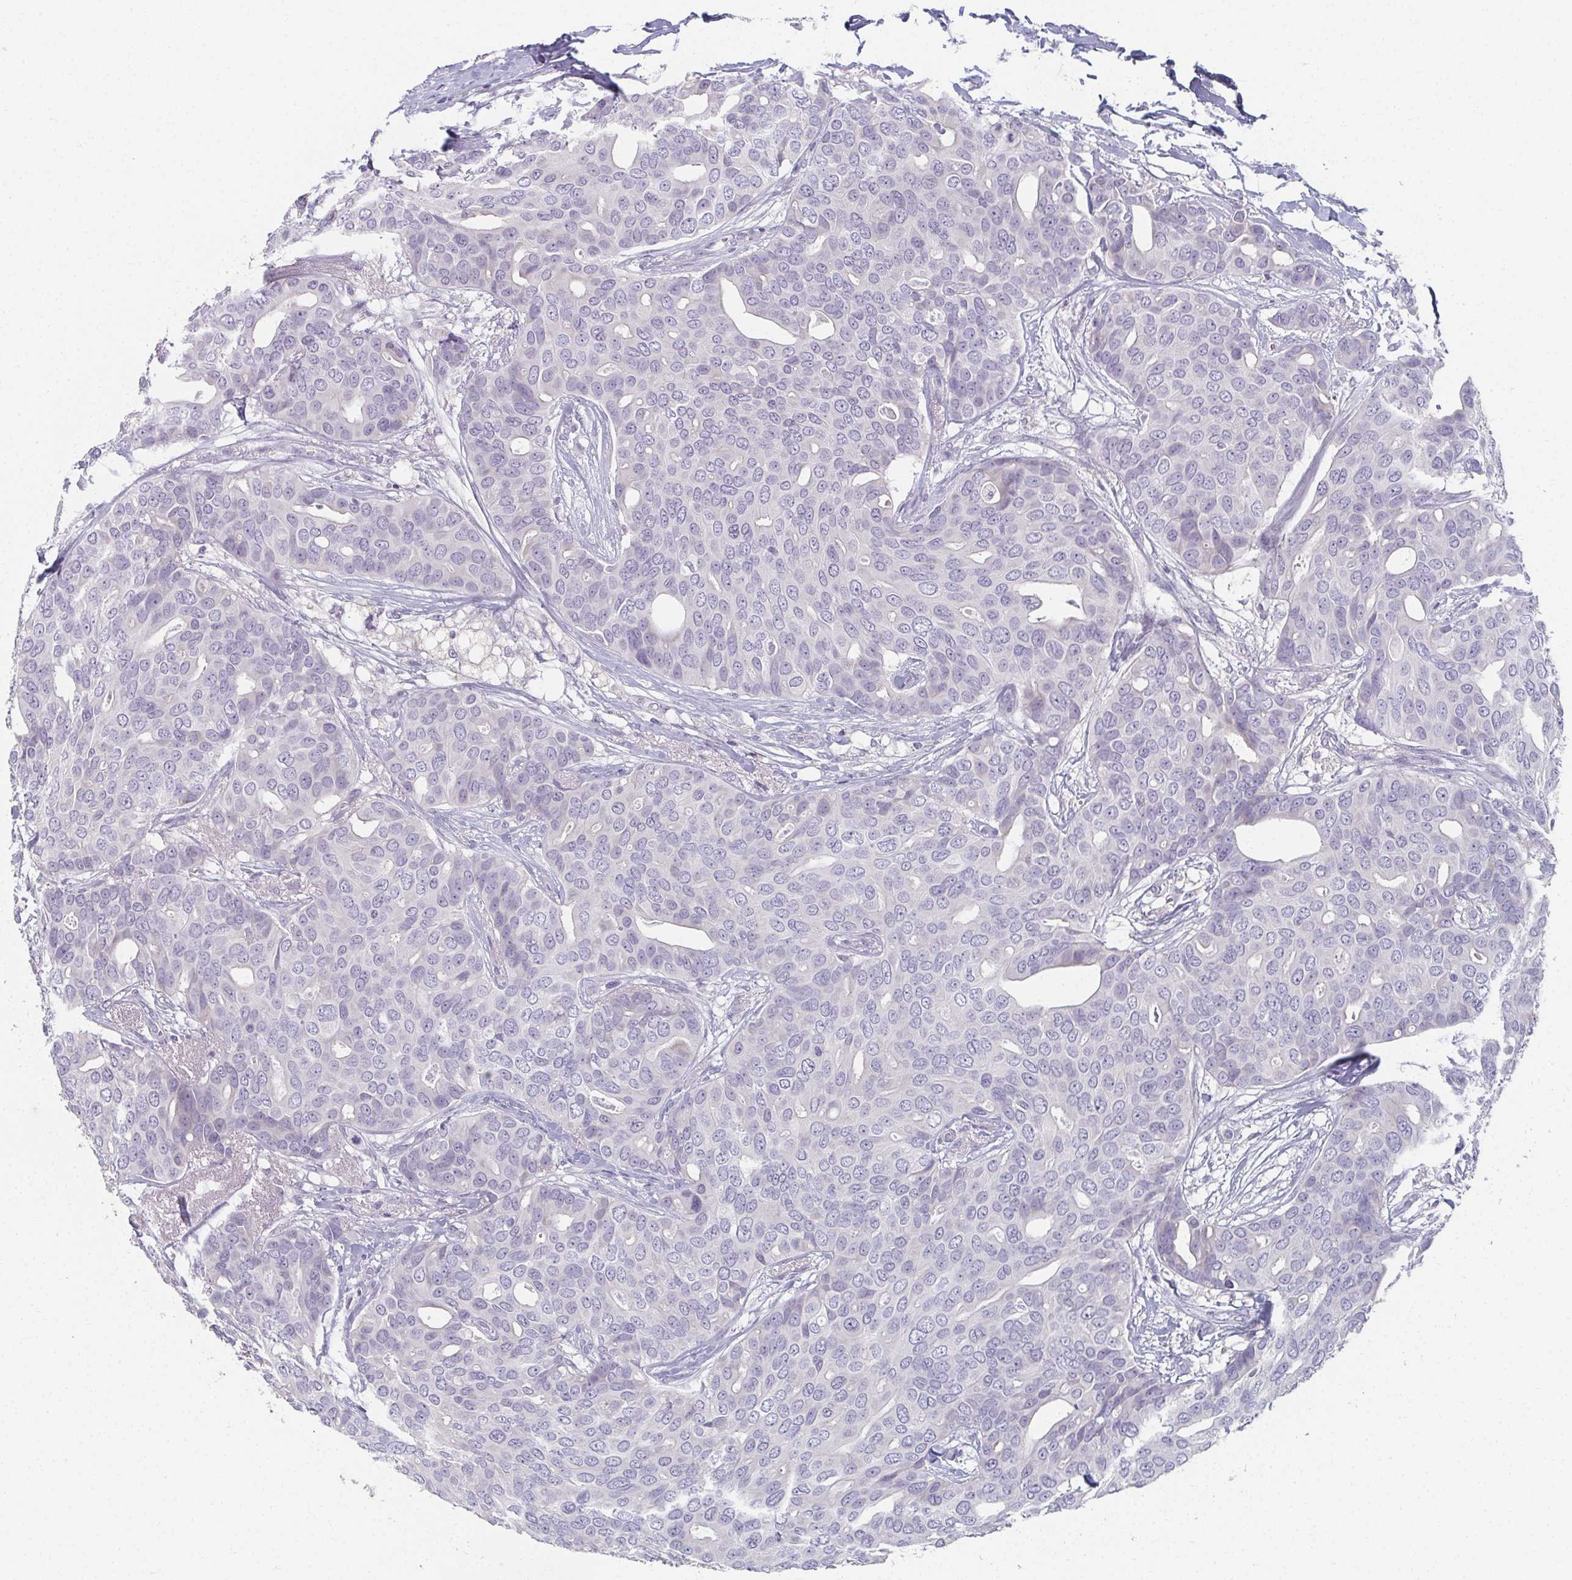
{"staining": {"intensity": "negative", "quantity": "none", "location": "none"}, "tissue": "breast cancer", "cell_type": "Tumor cells", "image_type": "cancer", "snomed": [{"axis": "morphology", "description": "Duct carcinoma"}, {"axis": "topography", "description": "Breast"}], "caption": "Tumor cells show no significant protein positivity in breast cancer.", "gene": "CAMKV", "patient": {"sex": "female", "age": 54}}